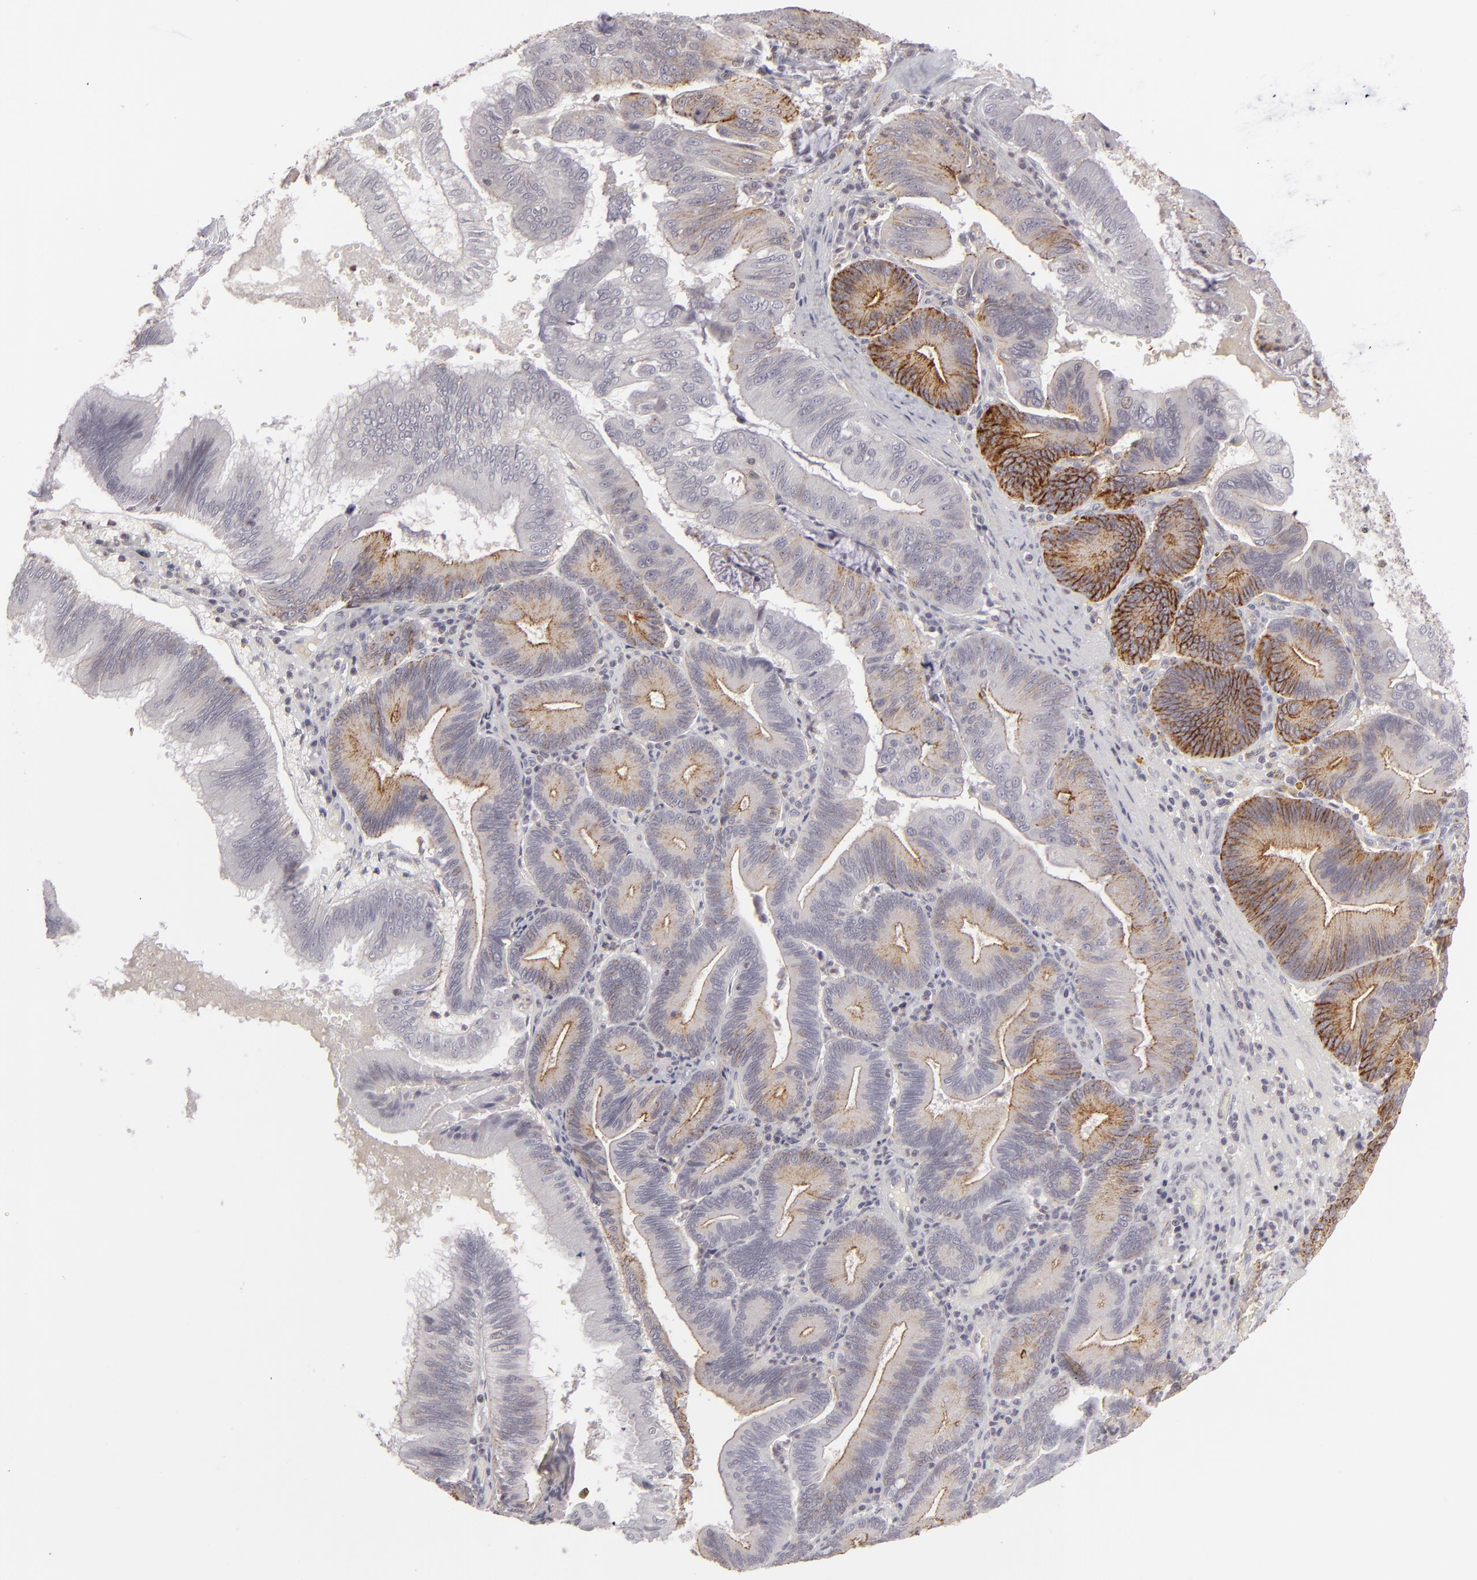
{"staining": {"intensity": "moderate", "quantity": "<25%", "location": "cytoplasmic/membranous"}, "tissue": "pancreatic cancer", "cell_type": "Tumor cells", "image_type": "cancer", "snomed": [{"axis": "morphology", "description": "Adenocarcinoma, NOS"}, {"axis": "topography", "description": "Pancreas"}], "caption": "Immunohistochemistry (IHC) (DAB) staining of pancreatic cancer reveals moderate cytoplasmic/membranous protein expression in about <25% of tumor cells. (Brightfield microscopy of DAB IHC at high magnification).", "gene": "CLDN2", "patient": {"sex": "male", "age": 82}}